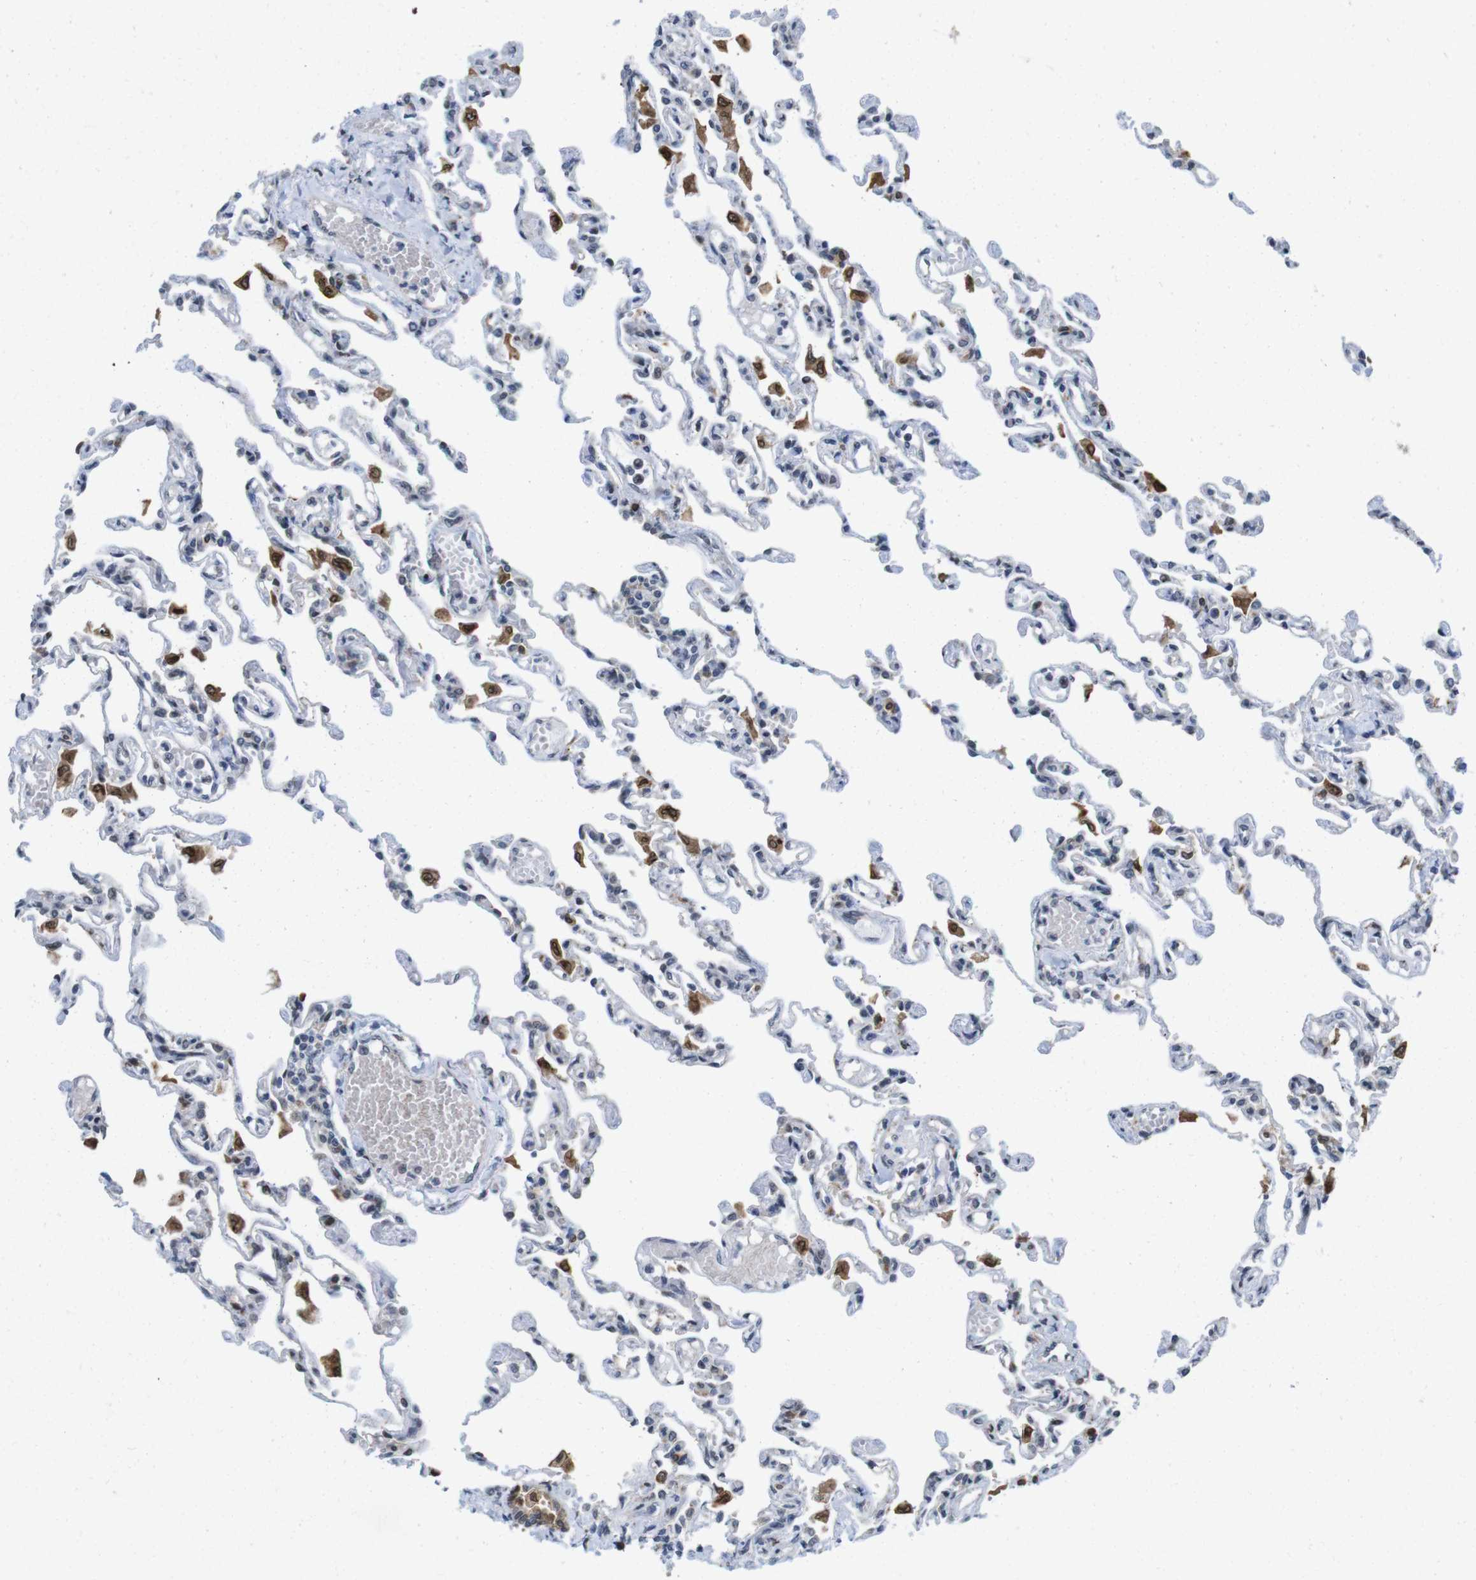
{"staining": {"intensity": "weak", "quantity": "<25%", "location": "cytoplasmic/membranous"}, "tissue": "lung", "cell_type": "Alveolar cells", "image_type": "normal", "snomed": [{"axis": "morphology", "description": "Normal tissue, NOS"}, {"axis": "topography", "description": "Lung"}], "caption": "Immunohistochemistry histopathology image of benign lung stained for a protein (brown), which shows no staining in alveolar cells. (Immunohistochemistry, brightfield microscopy, high magnification).", "gene": "PNMA8A", "patient": {"sex": "male", "age": 21}}